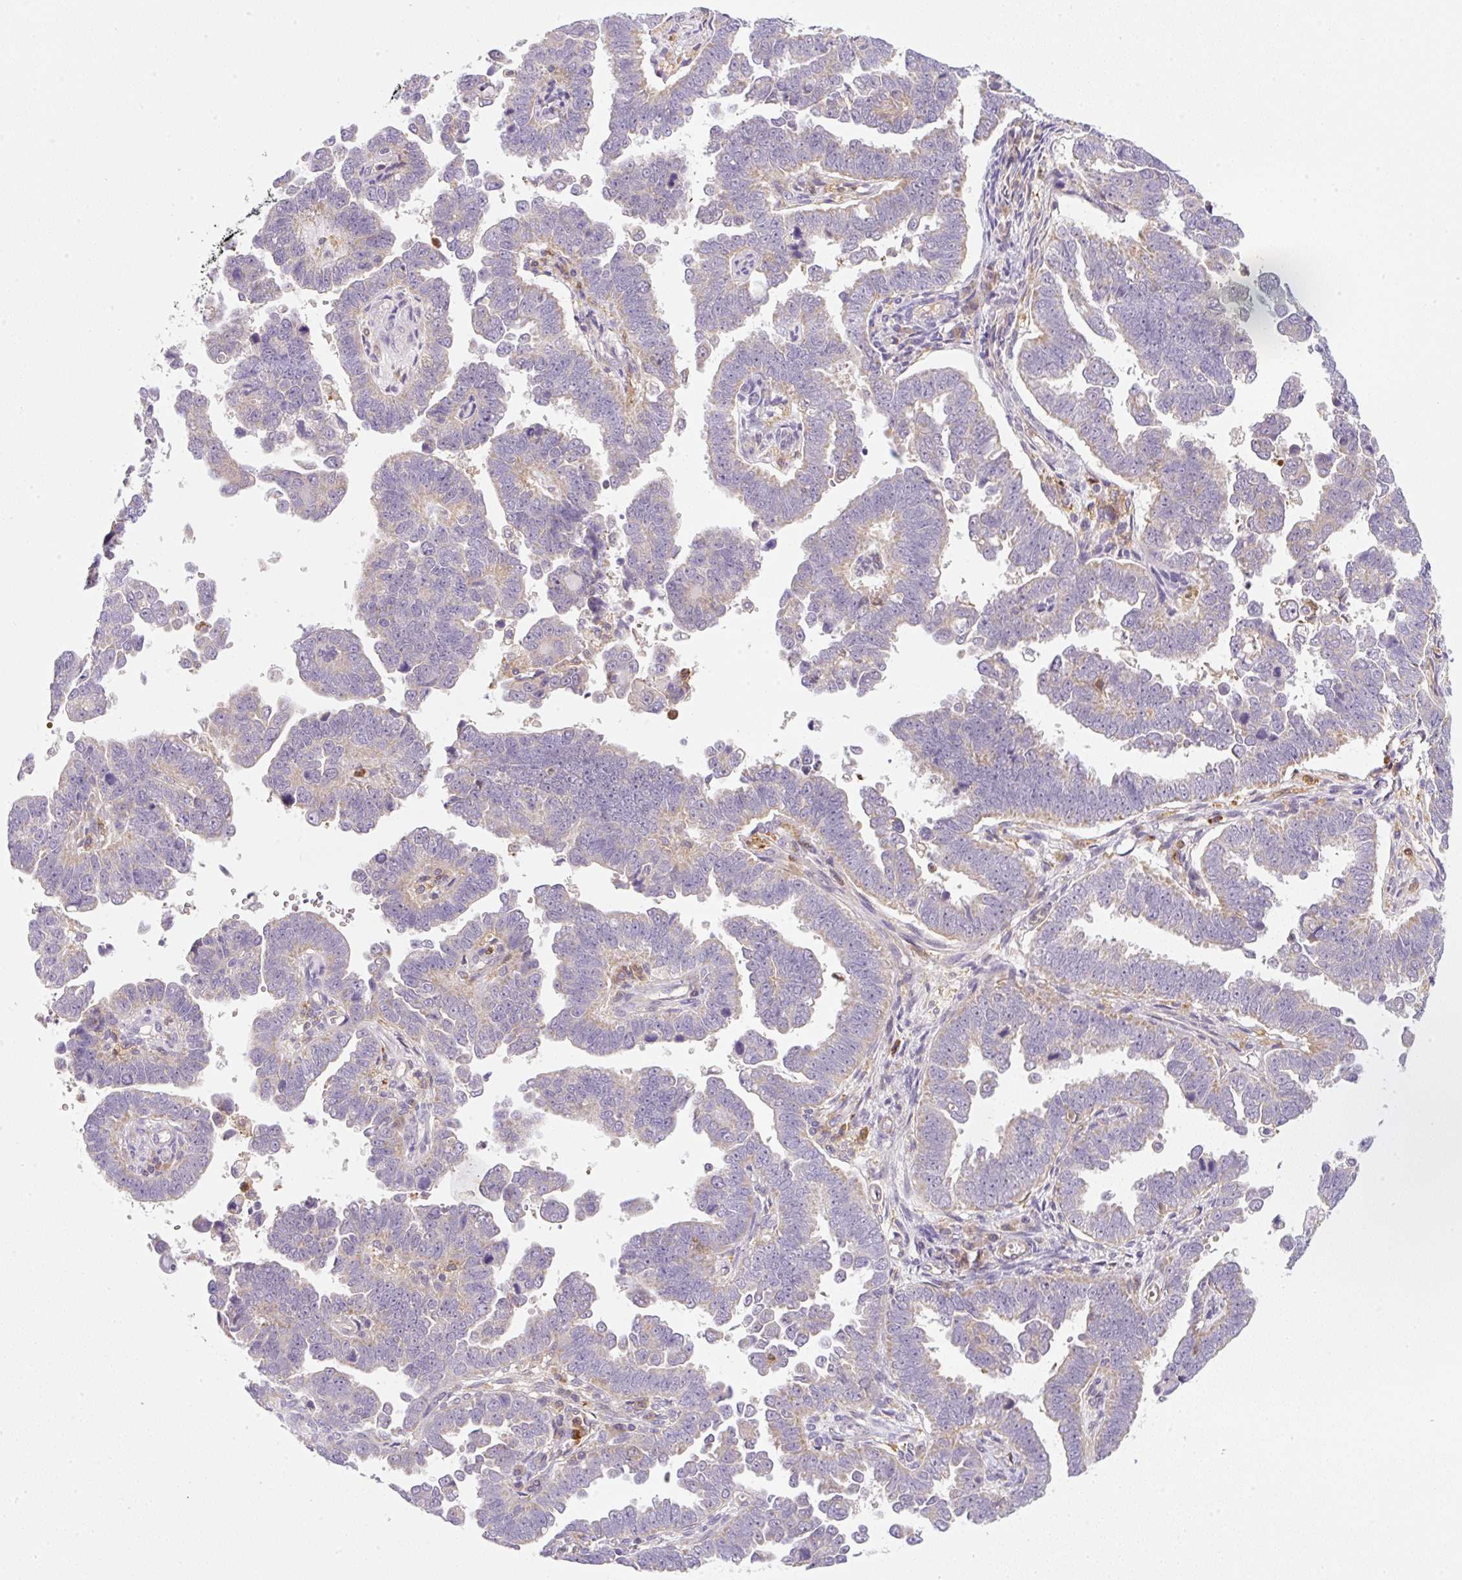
{"staining": {"intensity": "moderate", "quantity": "<25%", "location": "cytoplasmic/membranous"}, "tissue": "endometrial cancer", "cell_type": "Tumor cells", "image_type": "cancer", "snomed": [{"axis": "morphology", "description": "Adenocarcinoma, NOS"}, {"axis": "topography", "description": "Endometrium"}], "caption": "The photomicrograph reveals immunohistochemical staining of adenocarcinoma (endometrial). There is moderate cytoplasmic/membranous positivity is appreciated in approximately <25% of tumor cells.", "gene": "OMA1", "patient": {"sex": "female", "age": 75}}